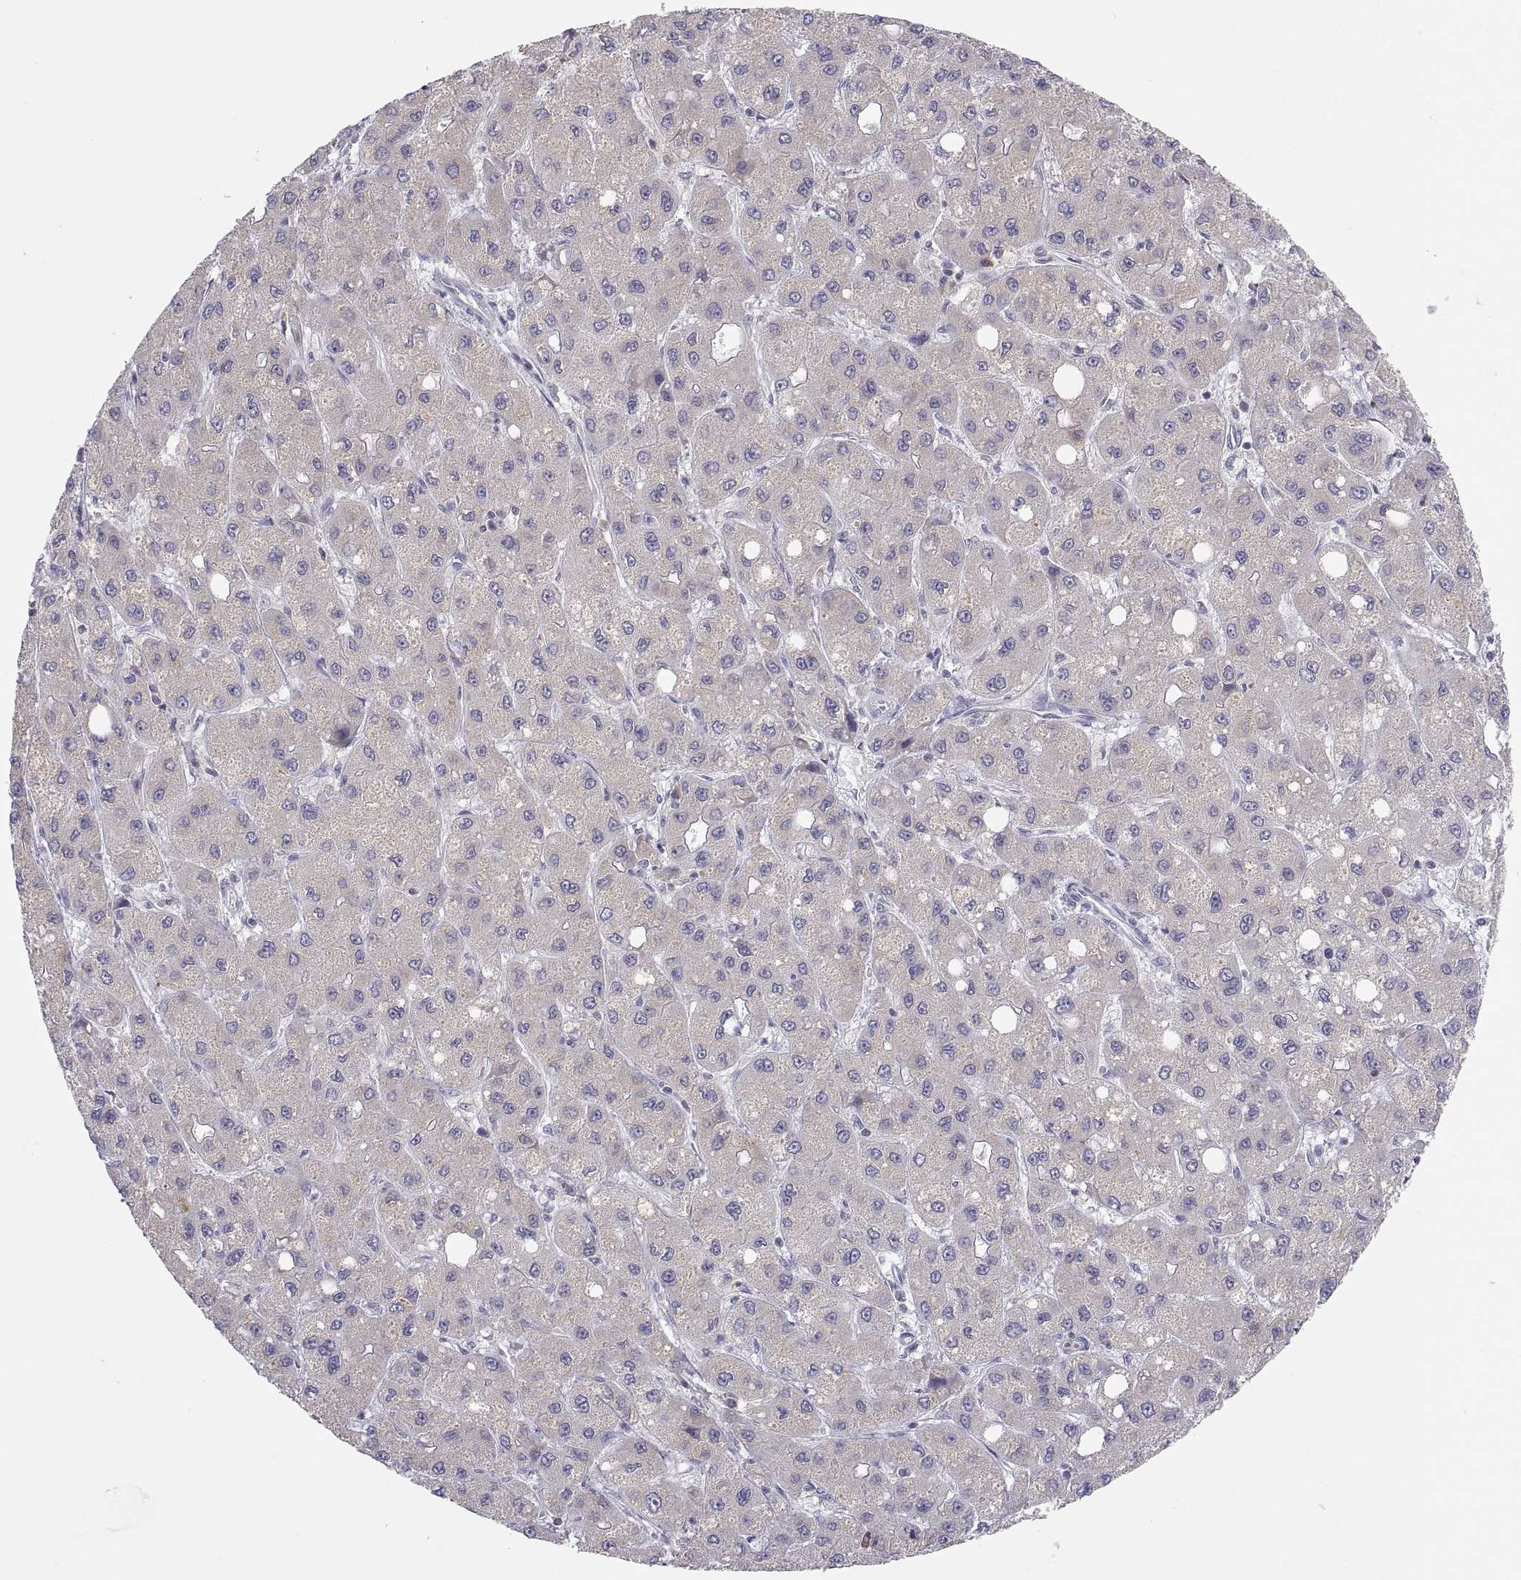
{"staining": {"intensity": "negative", "quantity": "none", "location": "none"}, "tissue": "liver cancer", "cell_type": "Tumor cells", "image_type": "cancer", "snomed": [{"axis": "morphology", "description": "Carcinoma, Hepatocellular, NOS"}, {"axis": "topography", "description": "Liver"}], "caption": "Immunohistochemical staining of hepatocellular carcinoma (liver) shows no significant positivity in tumor cells.", "gene": "ERO1A", "patient": {"sex": "male", "age": 73}}